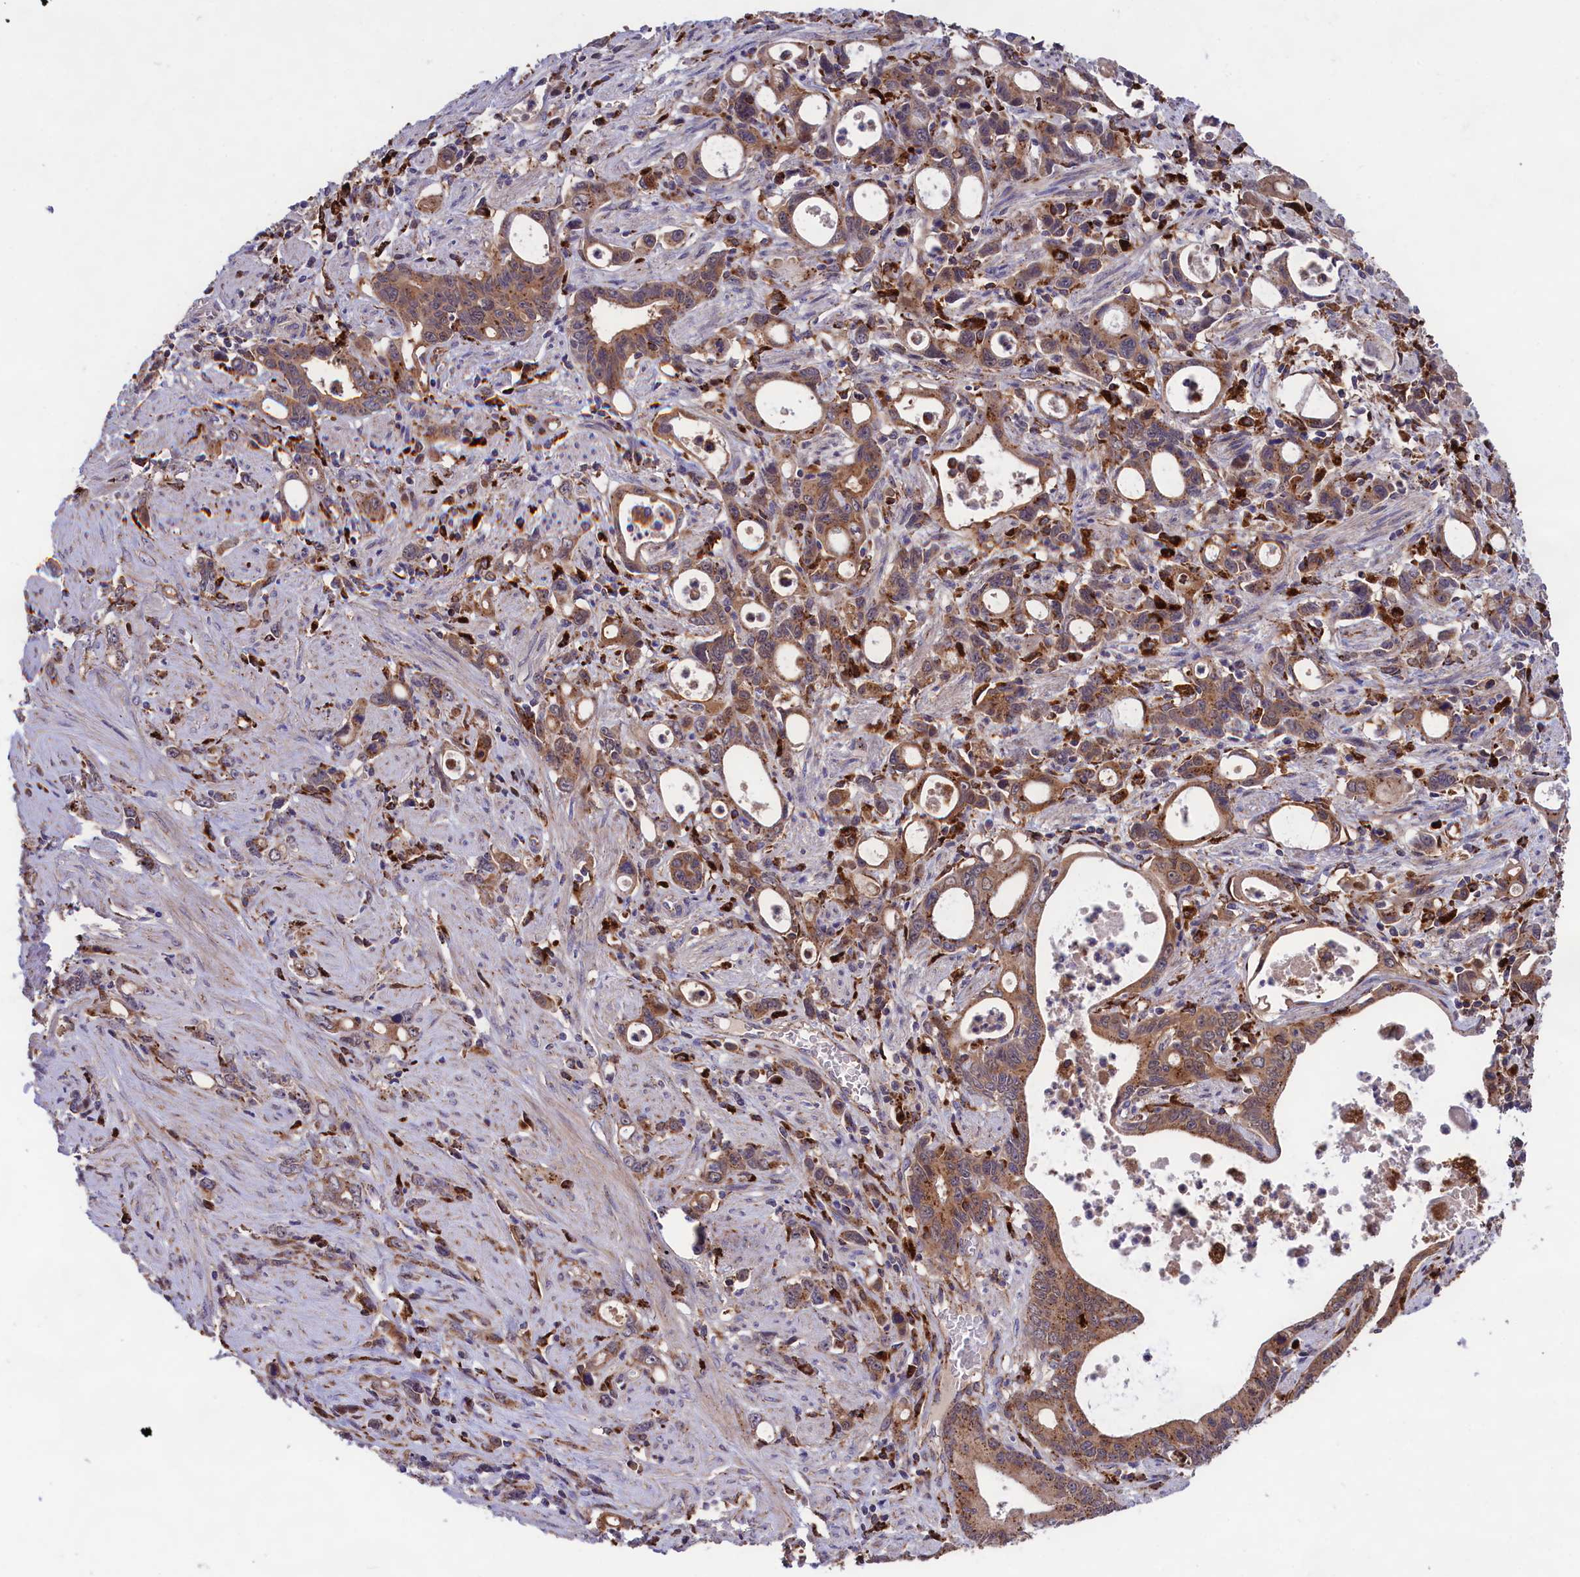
{"staining": {"intensity": "moderate", "quantity": ">75%", "location": "cytoplasmic/membranous"}, "tissue": "stomach cancer", "cell_type": "Tumor cells", "image_type": "cancer", "snomed": [{"axis": "morphology", "description": "Adenocarcinoma, NOS"}, {"axis": "topography", "description": "Stomach, lower"}], "caption": "Stomach adenocarcinoma tissue displays moderate cytoplasmic/membranous positivity in approximately >75% of tumor cells, visualized by immunohistochemistry. The staining is performed using DAB brown chromogen to label protein expression. The nuclei are counter-stained blue using hematoxylin.", "gene": "MAN2B1", "patient": {"sex": "female", "age": 43}}